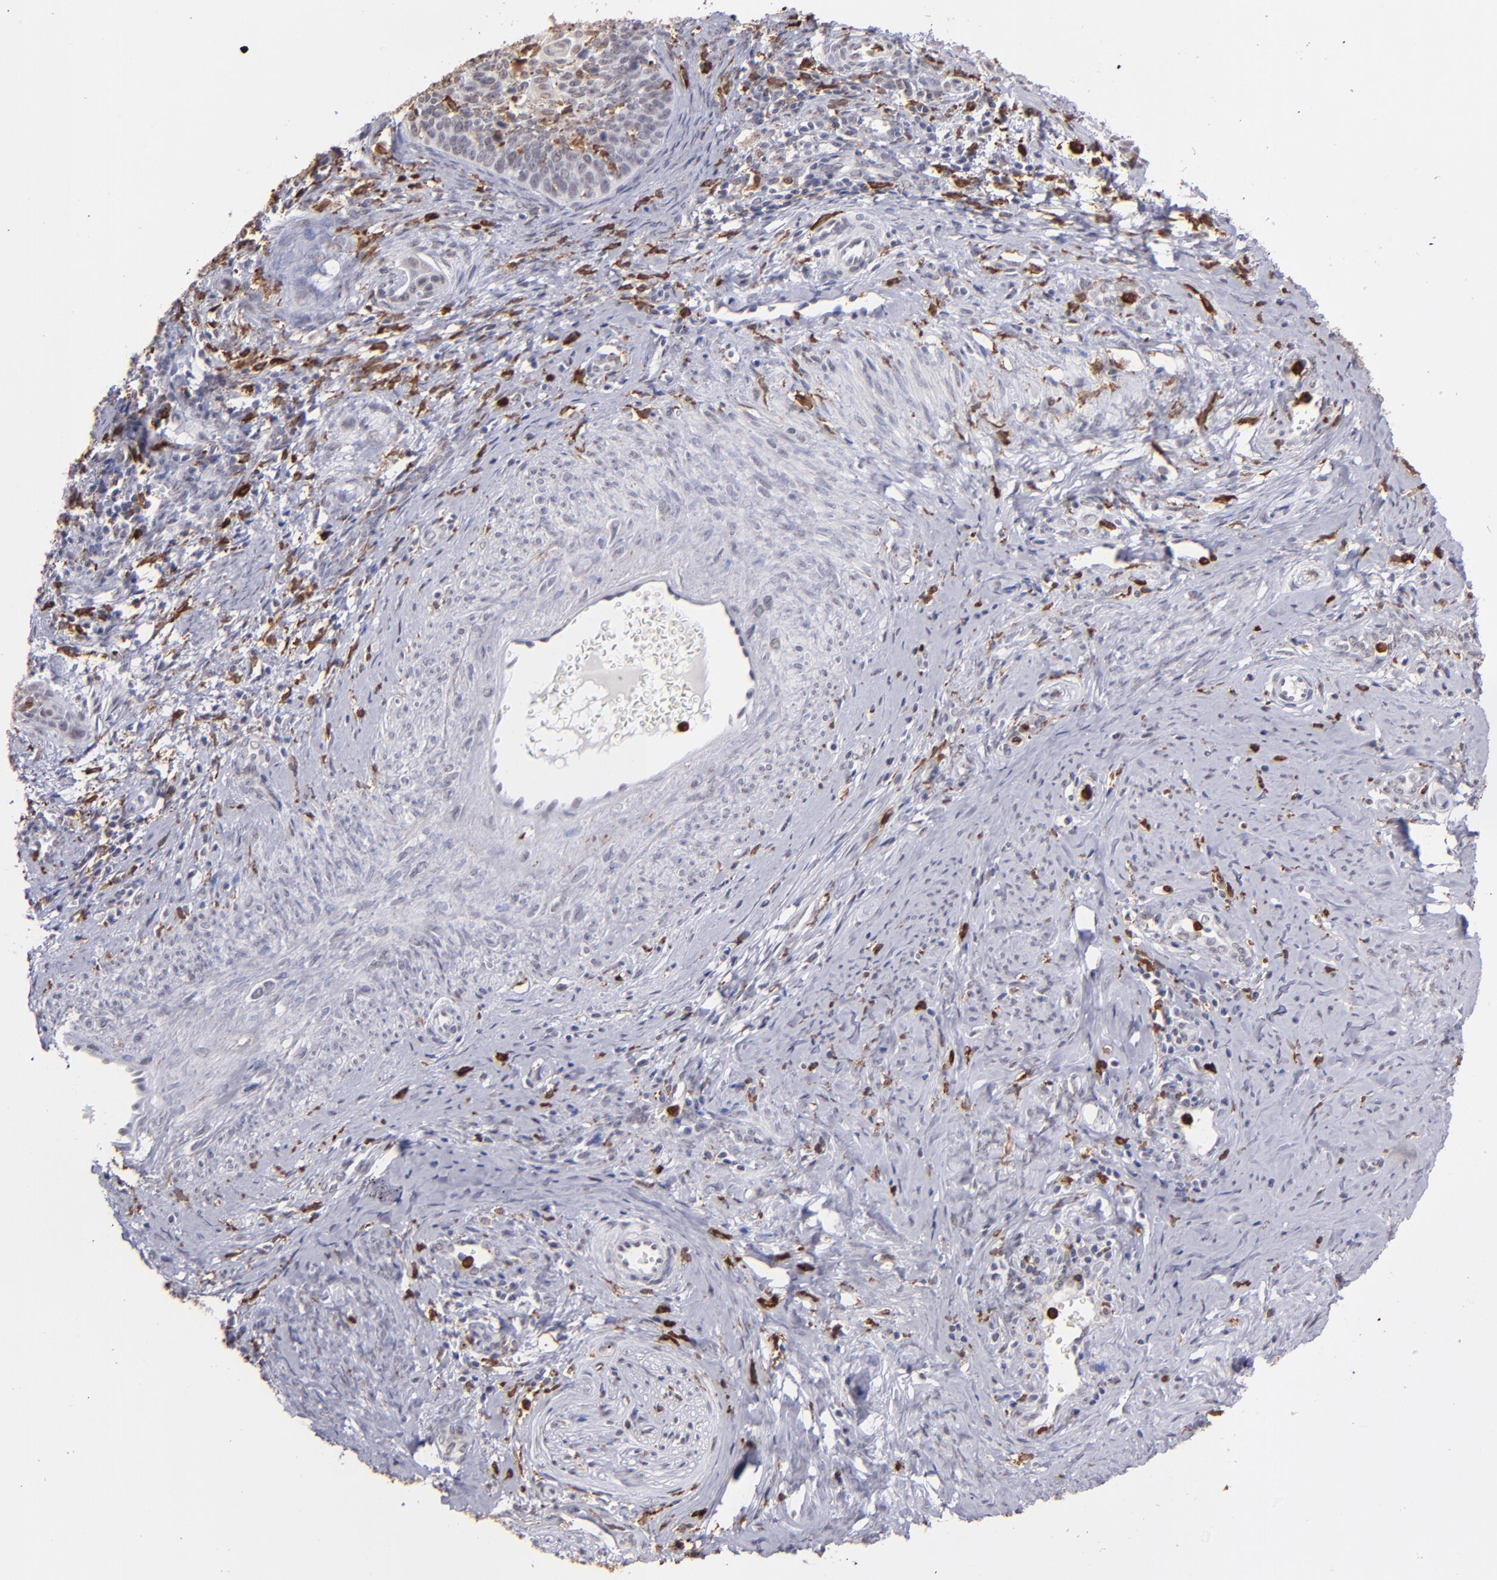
{"staining": {"intensity": "negative", "quantity": "none", "location": "none"}, "tissue": "cervical cancer", "cell_type": "Tumor cells", "image_type": "cancer", "snomed": [{"axis": "morphology", "description": "Squamous cell carcinoma, NOS"}, {"axis": "topography", "description": "Cervix"}], "caption": "Immunohistochemistry (IHC) image of neoplastic tissue: human squamous cell carcinoma (cervical) stained with DAB exhibits no significant protein staining in tumor cells.", "gene": "NCF2", "patient": {"sex": "female", "age": 33}}